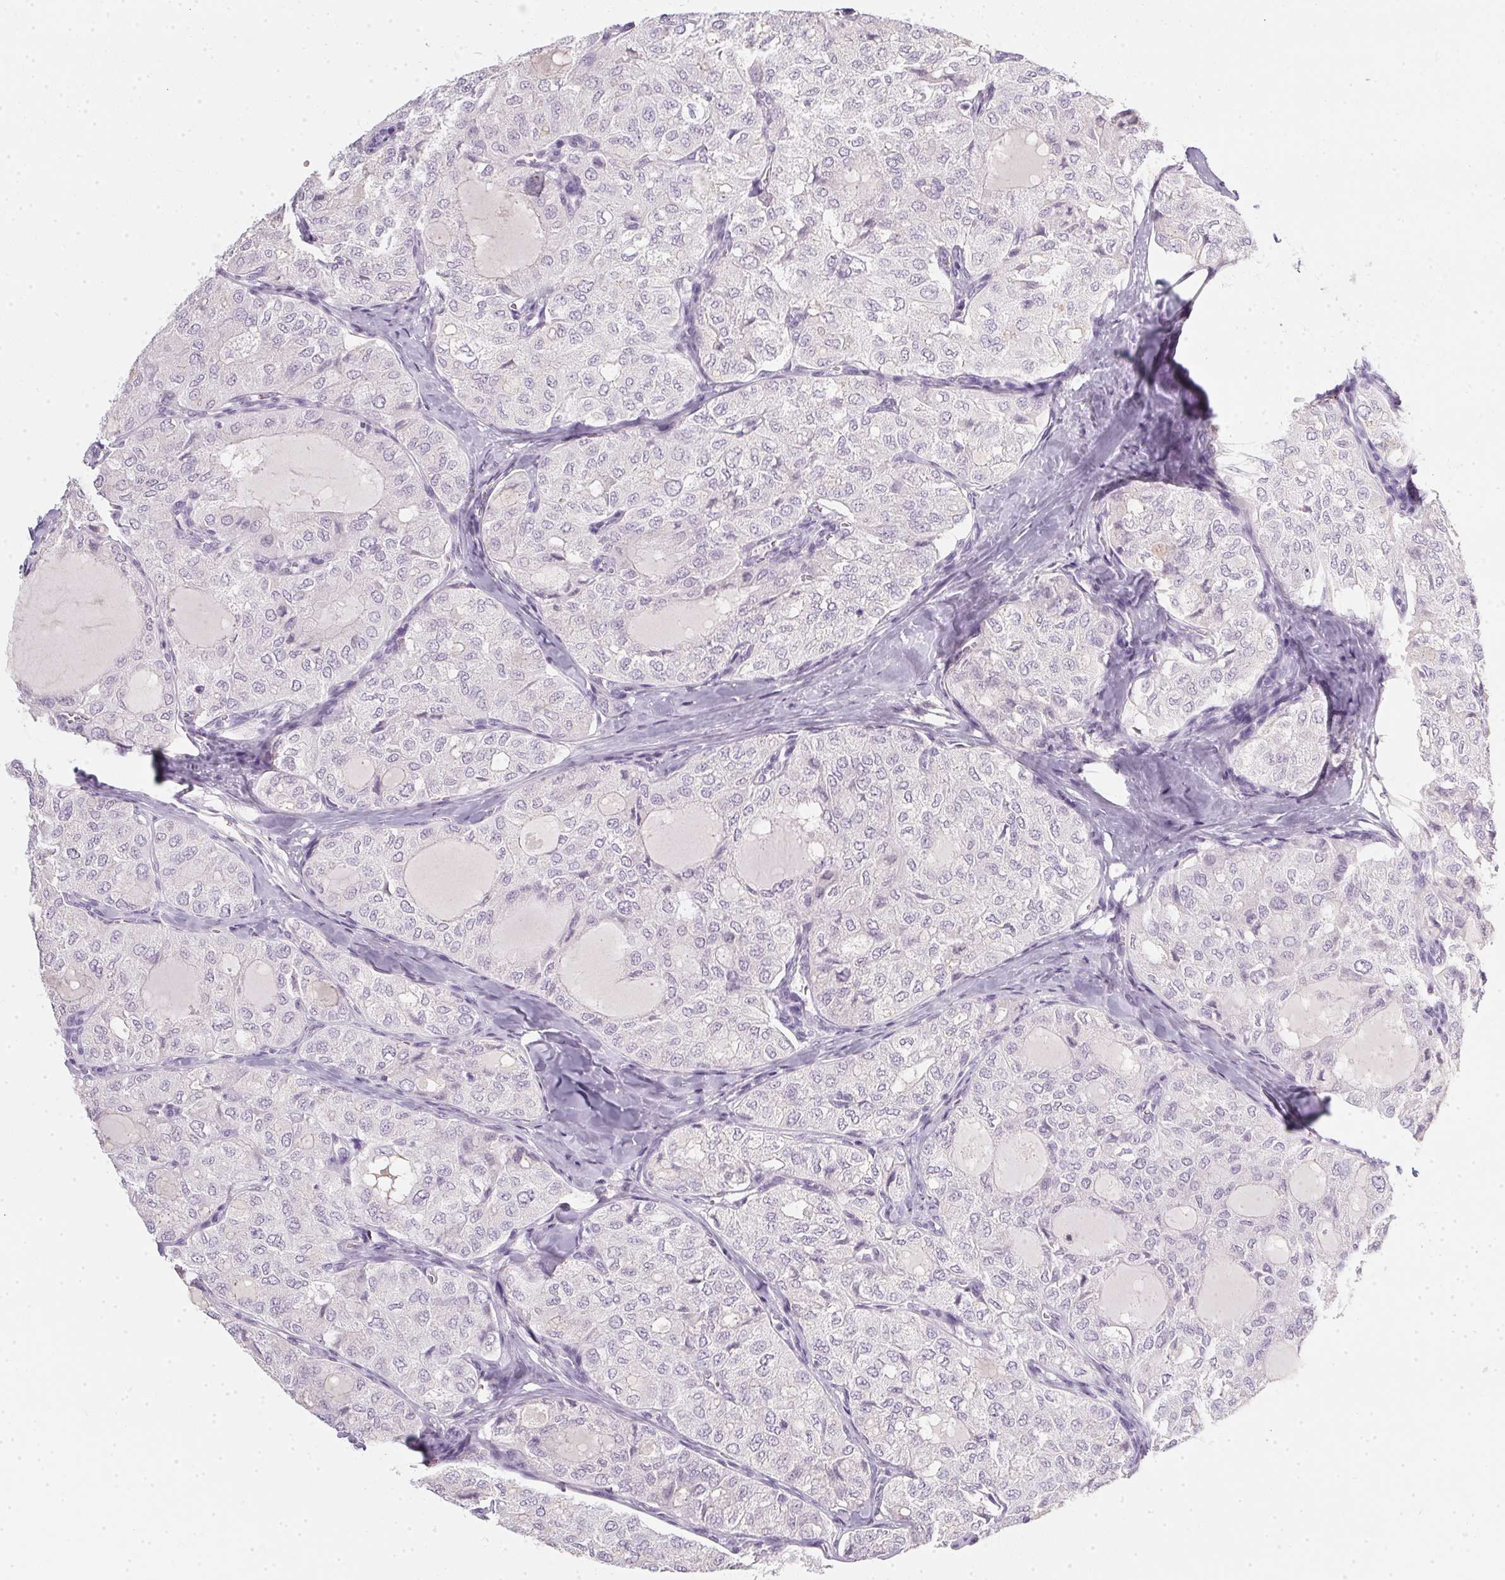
{"staining": {"intensity": "negative", "quantity": "none", "location": "none"}, "tissue": "thyroid cancer", "cell_type": "Tumor cells", "image_type": "cancer", "snomed": [{"axis": "morphology", "description": "Follicular adenoma carcinoma, NOS"}, {"axis": "topography", "description": "Thyroid gland"}], "caption": "Immunohistochemical staining of human thyroid cancer (follicular adenoma carcinoma) shows no significant positivity in tumor cells.", "gene": "TMEM72", "patient": {"sex": "male", "age": 75}}